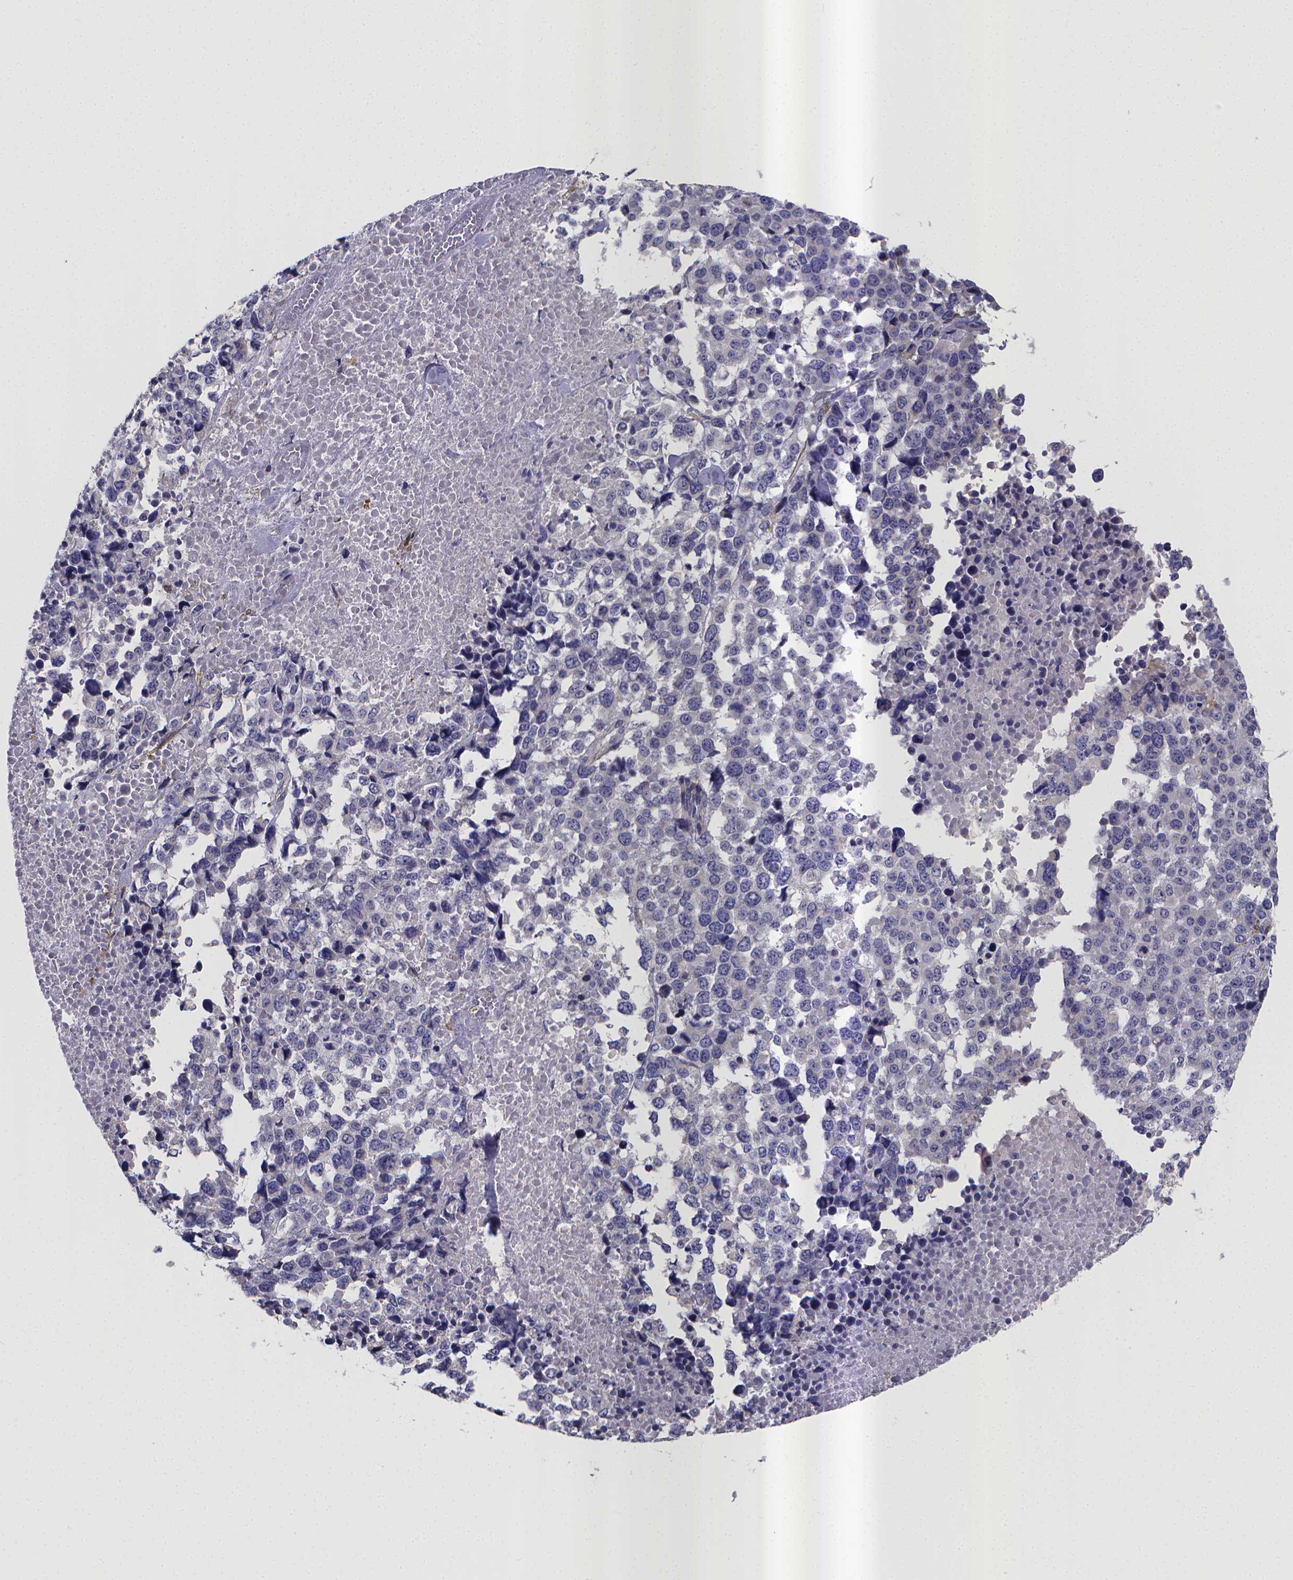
{"staining": {"intensity": "negative", "quantity": "none", "location": "none"}, "tissue": "melanoma", "cell_type": "Tumor cells", "image_type": "cancer", "snomed": [{"axis": "morphology", "description": "Malignant melanoma, Metastatic site"}, {"axis": "topography", "description": "Skin"}], "caption": "Tumor cells show no significant staining in malignant melanoma (metastatic site).", "gene": "RERG", "patient": {"sex": "male", "age": 84}}